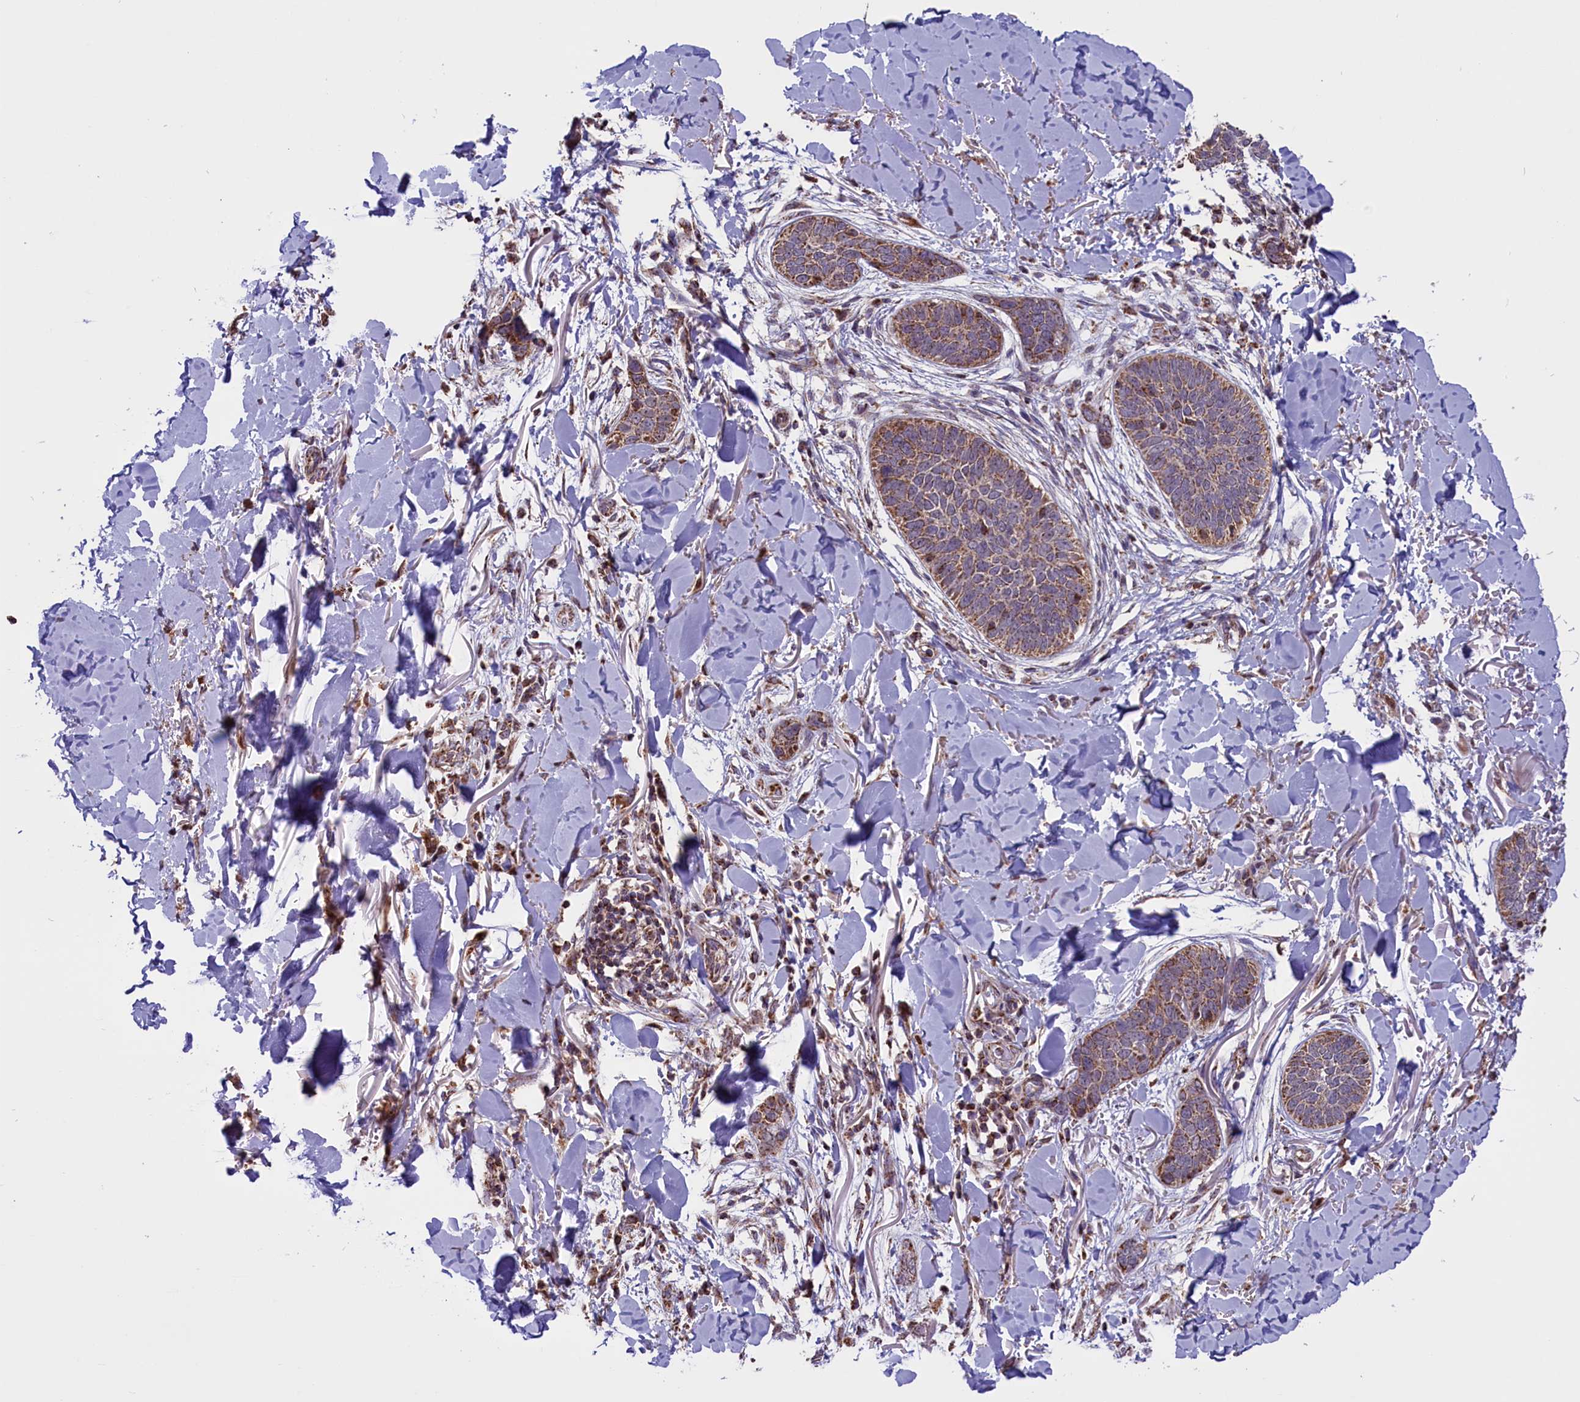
{"staining": {"intensity": "moderate", "quantity": "25%-75%", "location": "cytoplasmic/membranous"}, "tissue": "skin cancer", "cell_type": "Tumor cells", "image_type": "cancer", "snomed": [{"axis": "morphology", "description": "Basal cell carcinoma"}, {"axis": "topography", "description": "Skin"}], "caption": "Skin cancer stained with DAB (3,3'-diaminobenzidine) IHC reveals medium levels of moderate cytoplasmic/membranous positivity in approximately 25%-75% of tumor cells.", "gene": "GLRX5", "patient": {"sex": "male", "age": 85}}